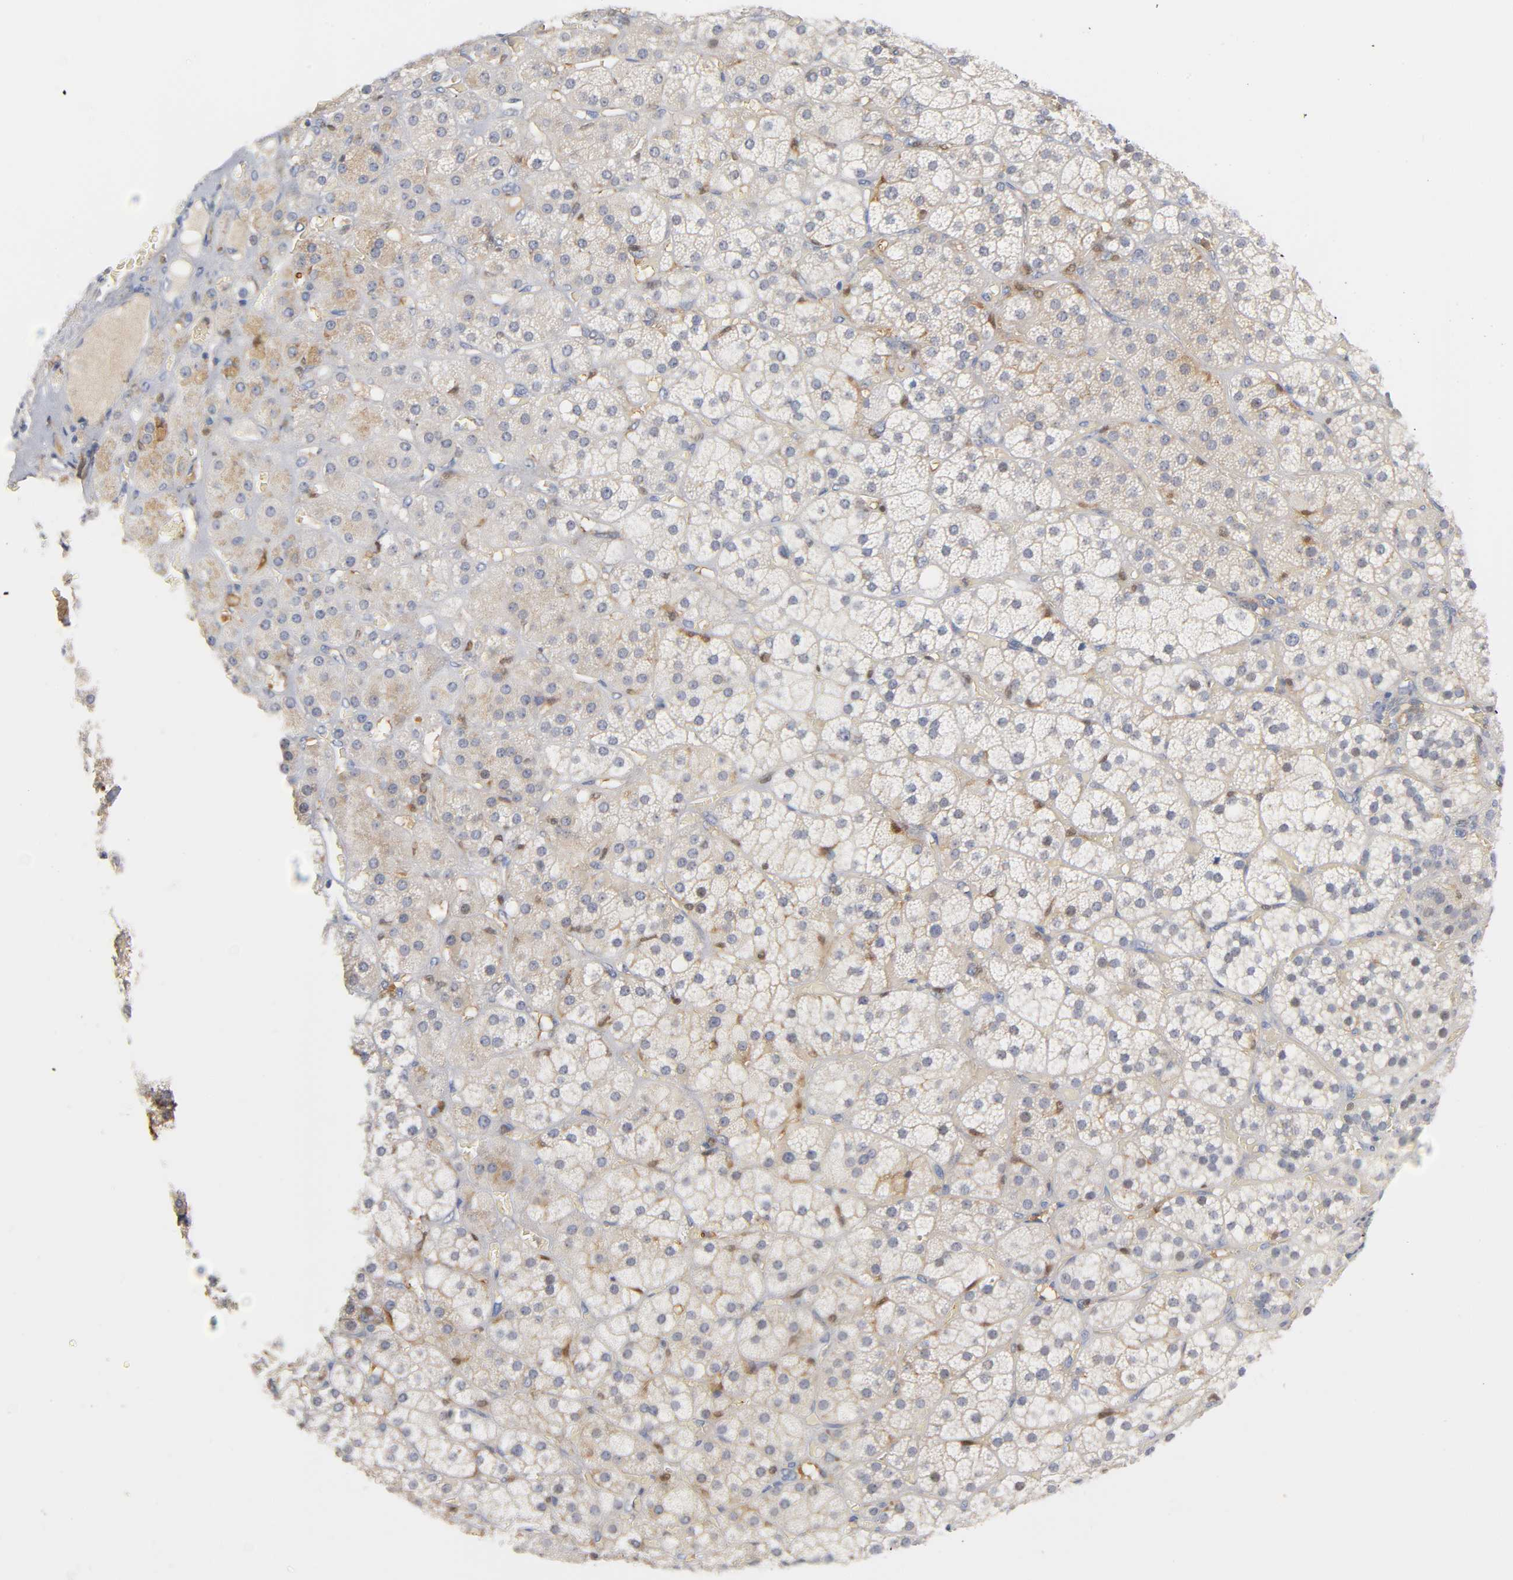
{"staining": {"intensity": "weak", "quantity": "<25%", "location": "cytoplasmic/membranous"}, "tissue": "adrenal gland", "cell_type": "Glandular cells", "image_type": "normal", "snomed": [{"axis": "morphology", "description": "Normal tissue, NOS"}, {"axis": "topography", "description": "Adrenal gland"}], "caption": "High power microscopy micrograph of an IHC photomicrograph of benign adrenal gland, revealing no significant staining in glandular cells.", "gene": "IL18", "patient": {"sex": "female", "age": 71}}